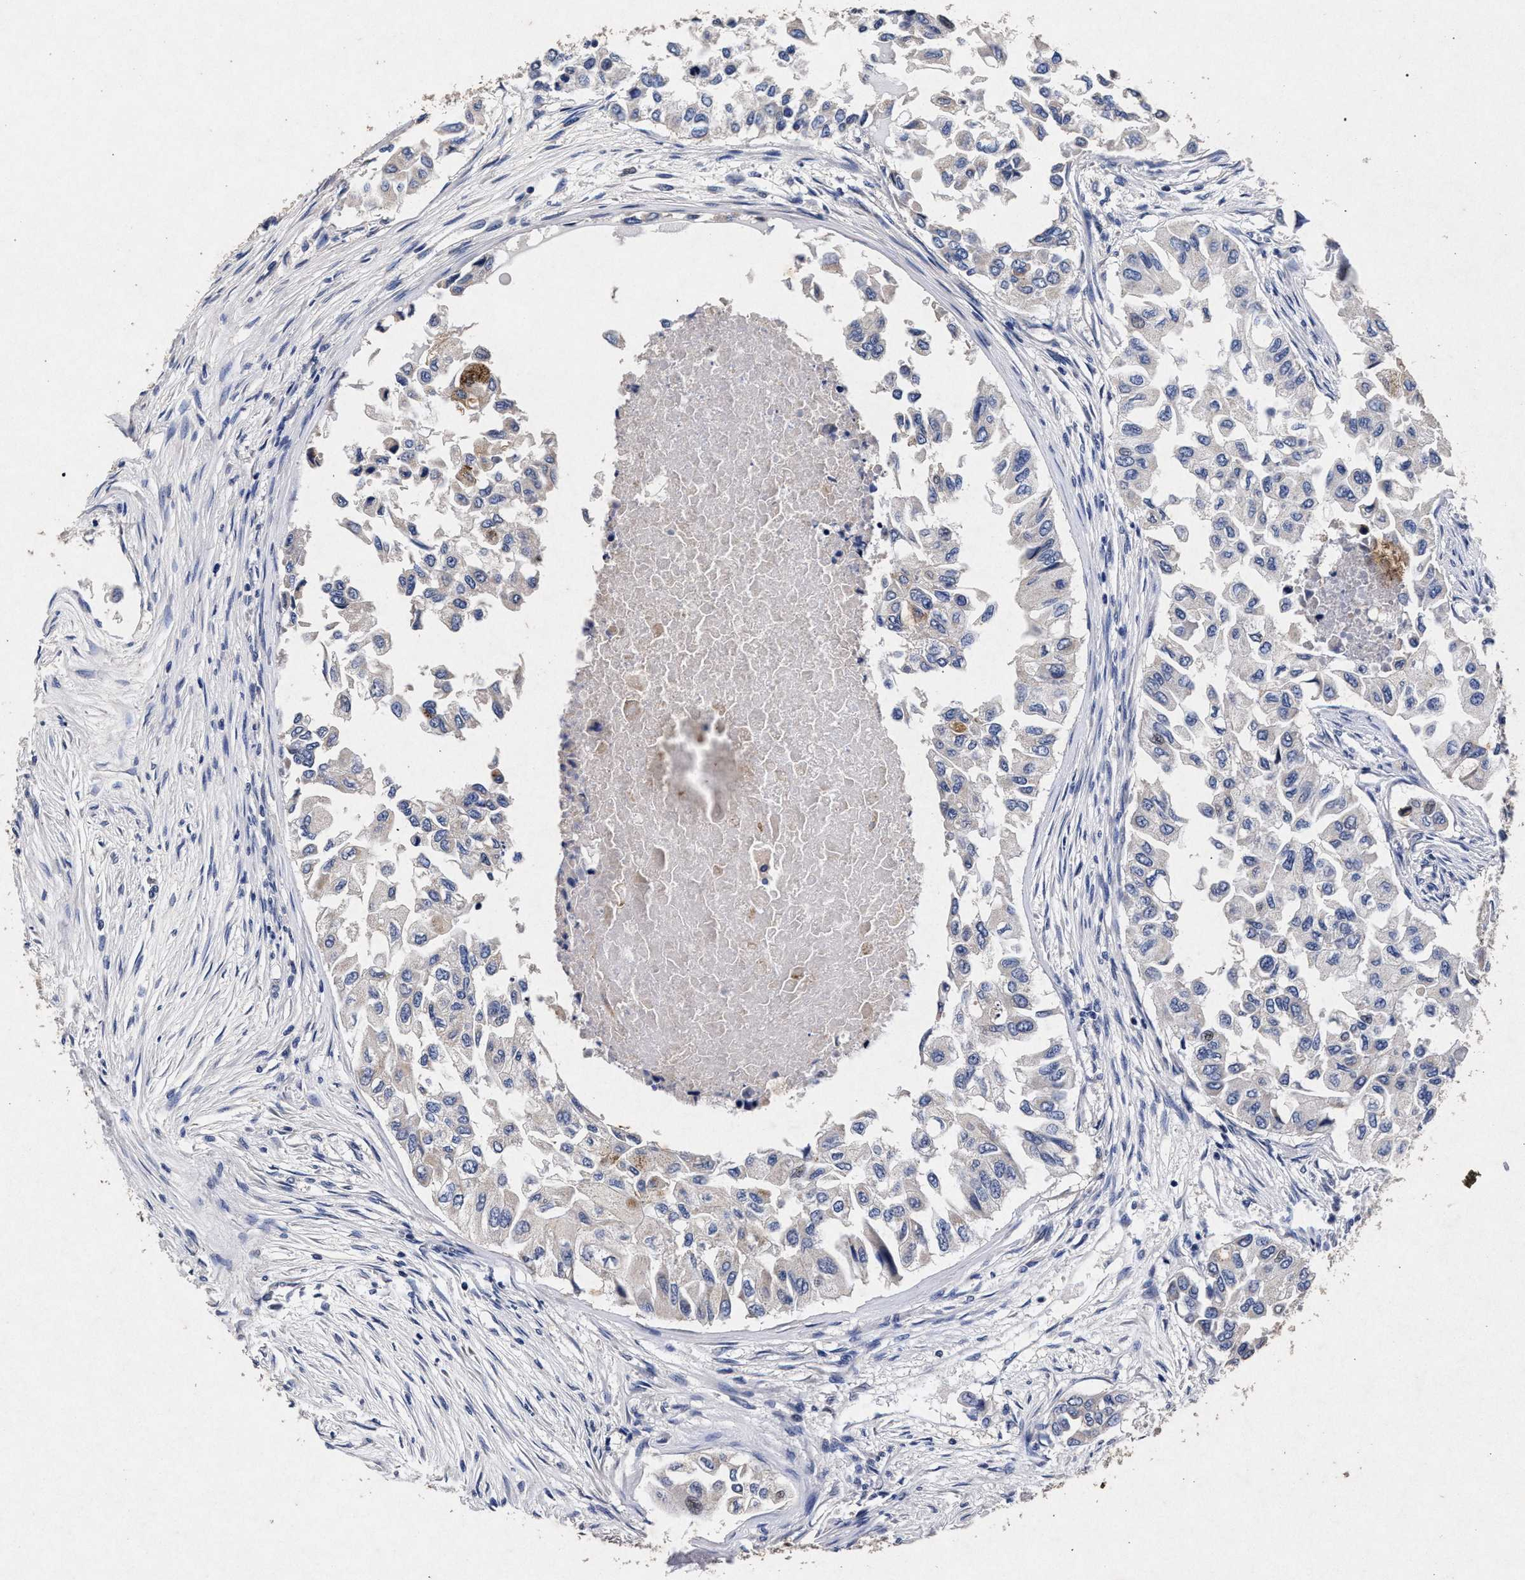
{"staining": {"intensity": "negative", "quantity": "none", "location": "none"}, "tissue": "breast cancer", "cell_type": "Tumor cells", "image_type": "cancer", "snomed": [{"axis": "morphology", "description": "Normal tissue, NOS"}, {"axis": "morphology", "description": "Duct carcinoma"}, {"axis": "topography", "description": "Breast"}], "caption": "This is an immunohistochemistry (IHC) histopathology image of breast invasive ductal carcinoma. There is no positivity in tumor cells.", "gene": "ATP1A2", "patient": {"sex": "female", "age": 49}}